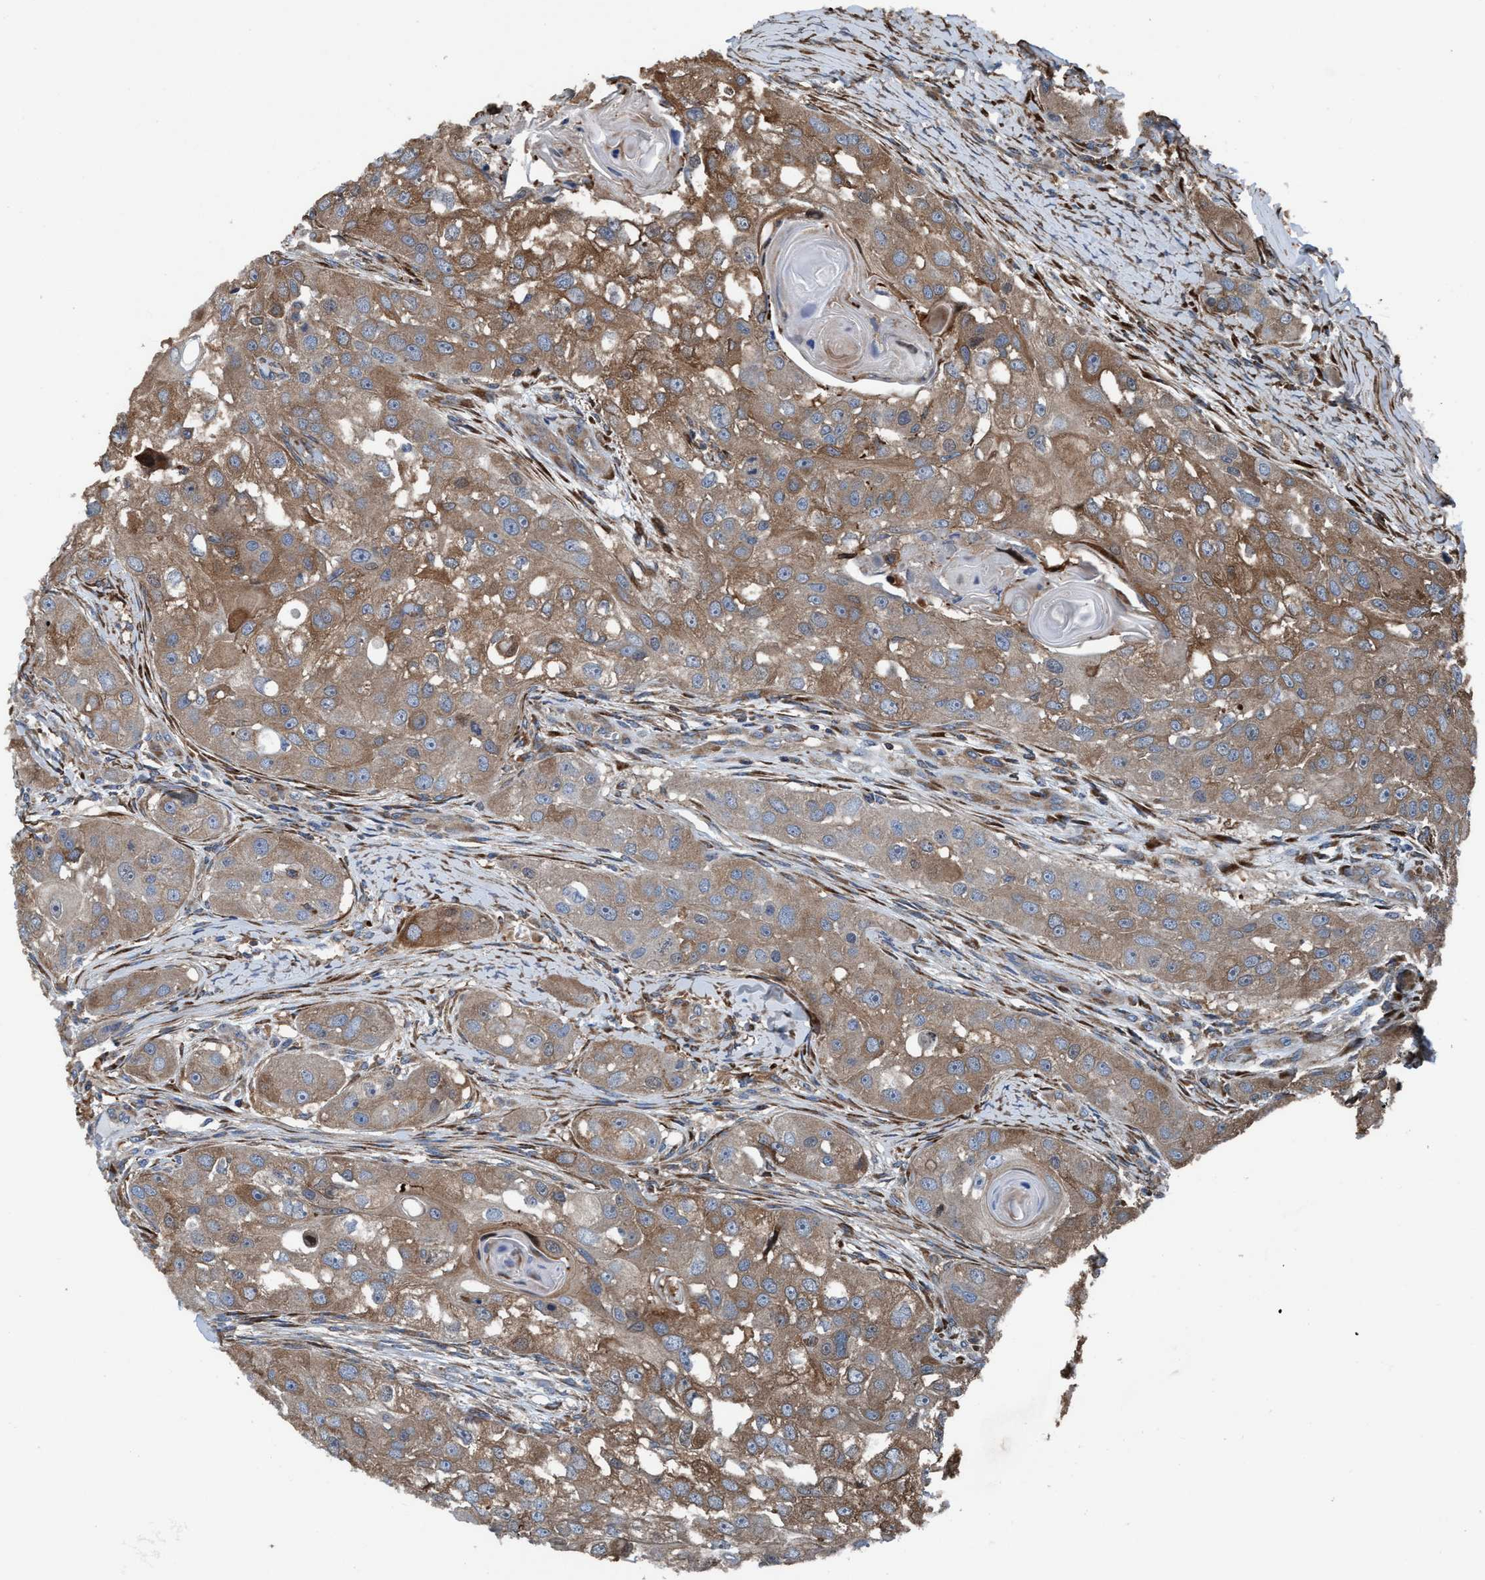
{"staining": {"intensity": "moderate", "quantity": ">75%", "location": "cytoplasmic/membranous"}, "tissue": "head and neck cancer", "cell_type": "Tumor cells", "image_type": "cancer", "snomed": [{"axis": "morphology", "description": "Normal tissue, NOS"}, {"axis": "morphology", "description": "Squamous cell carcinoma, NOS"}, {"axis": "topography", "description": "Skeletal muscle"}, {"axis": "topography", "description": "Head-Neck"}], "caption": "IHC of squamous cell carcinoma (head and neck) reveals medium levels of moderate cytoplasmic/membranous staining in approximately >75% of tumor cells. The staining was performed using DAB (3,3'-diaminobenzidine) to visualize the protein expression in brown, while the nuclei were stained in blue with hematoxylin (Magnification: 20x).", "gene": "NMT1", "patient": {"sex": "male", "age": 51}}